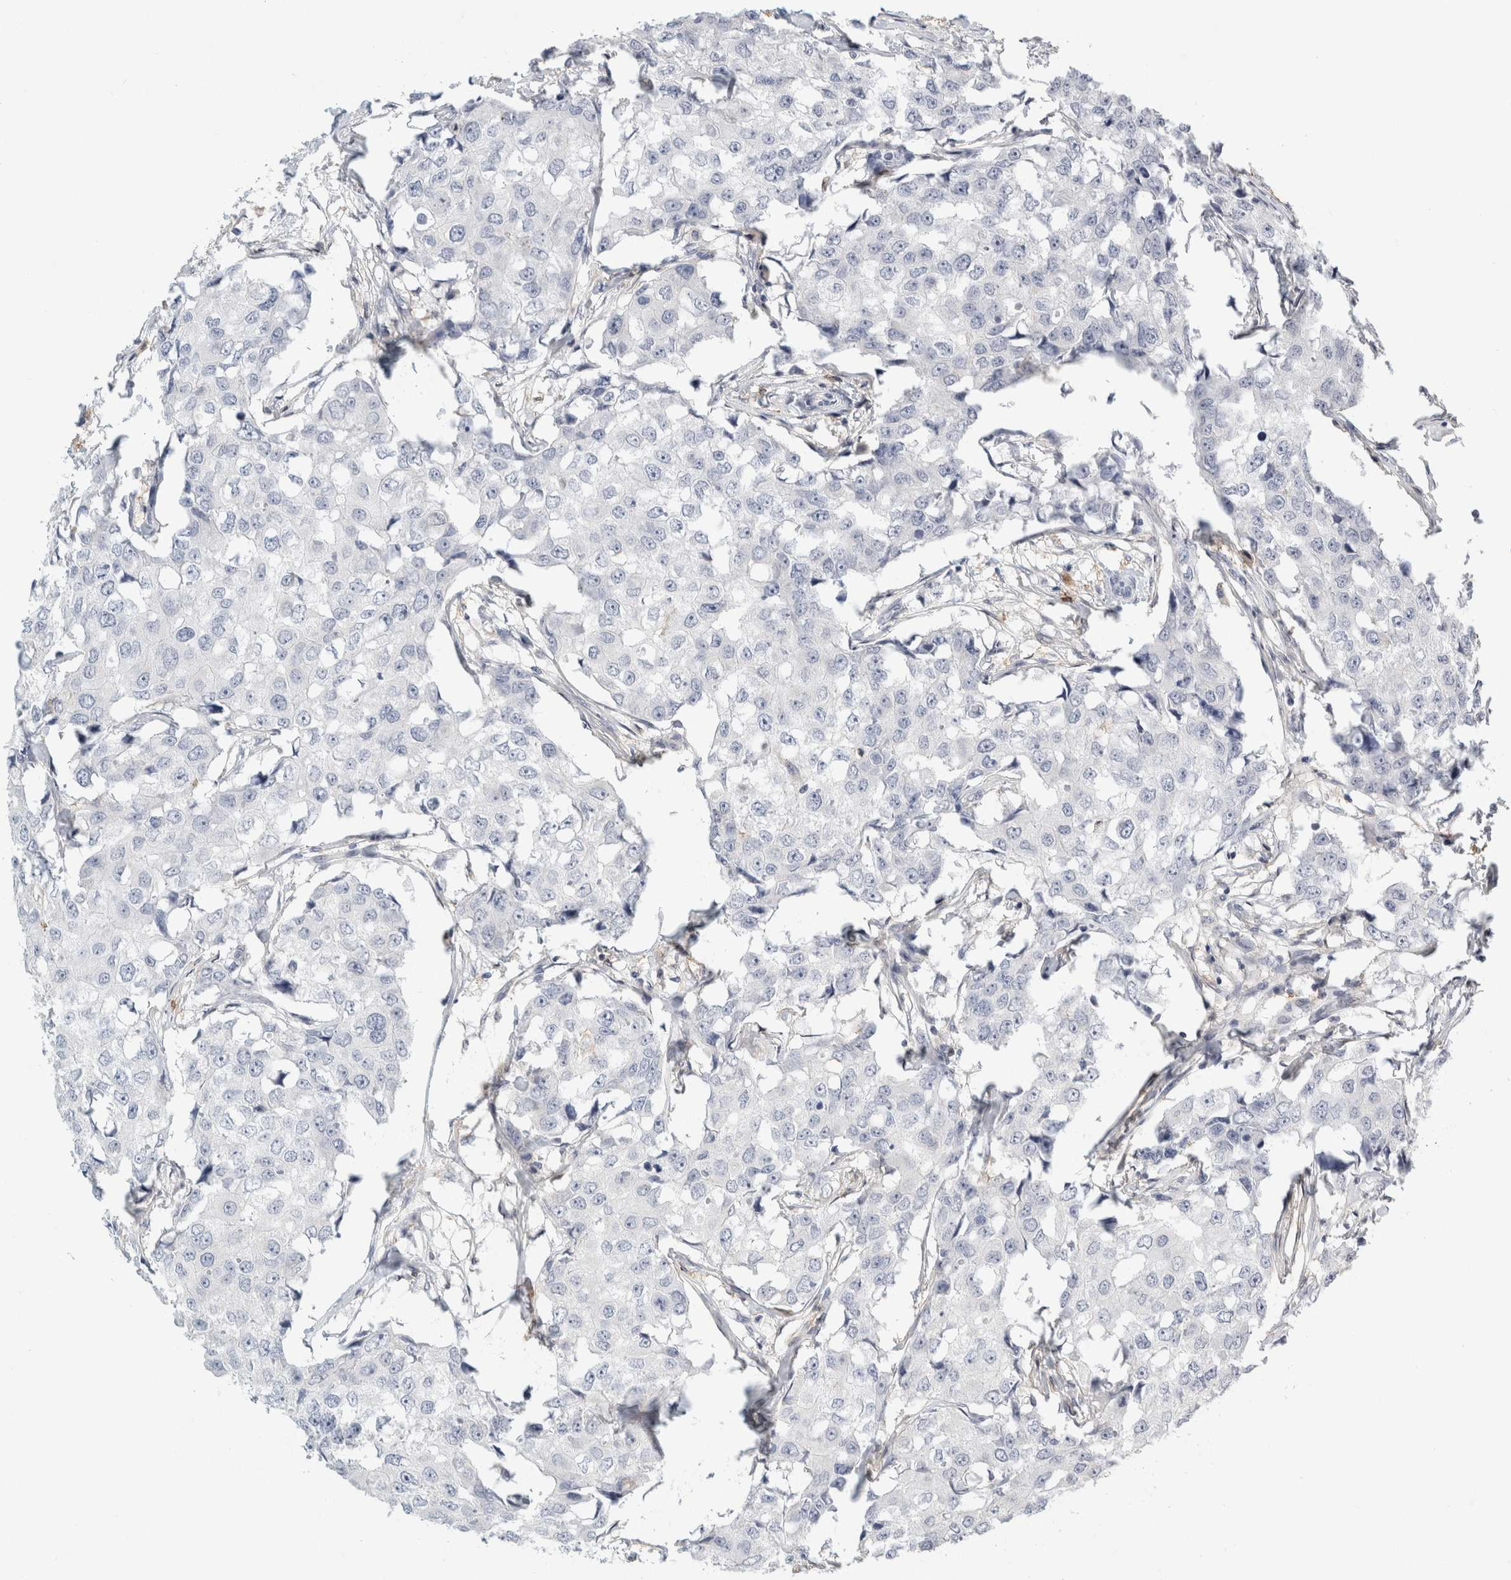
{"staining": {"intensity": "negative", "quantity": "none", "location": "none"}, "tissue": "breast cancer", "cell_type": "Tumor cells", "image_type": "cancer", "snomed": [{"axis": "morphology", "description": "Duct carcinoma"}, {"axis": "topography", "description": "Breast"}], "caption": "Immunohistochemistry of breast cancer (infiltrating ductal carcinoma) exhibits no staining in tumor cells. Nuclei are stained in blue.", "gene": "P2RY2", "patient": {"sex": "female", "age": 27}}